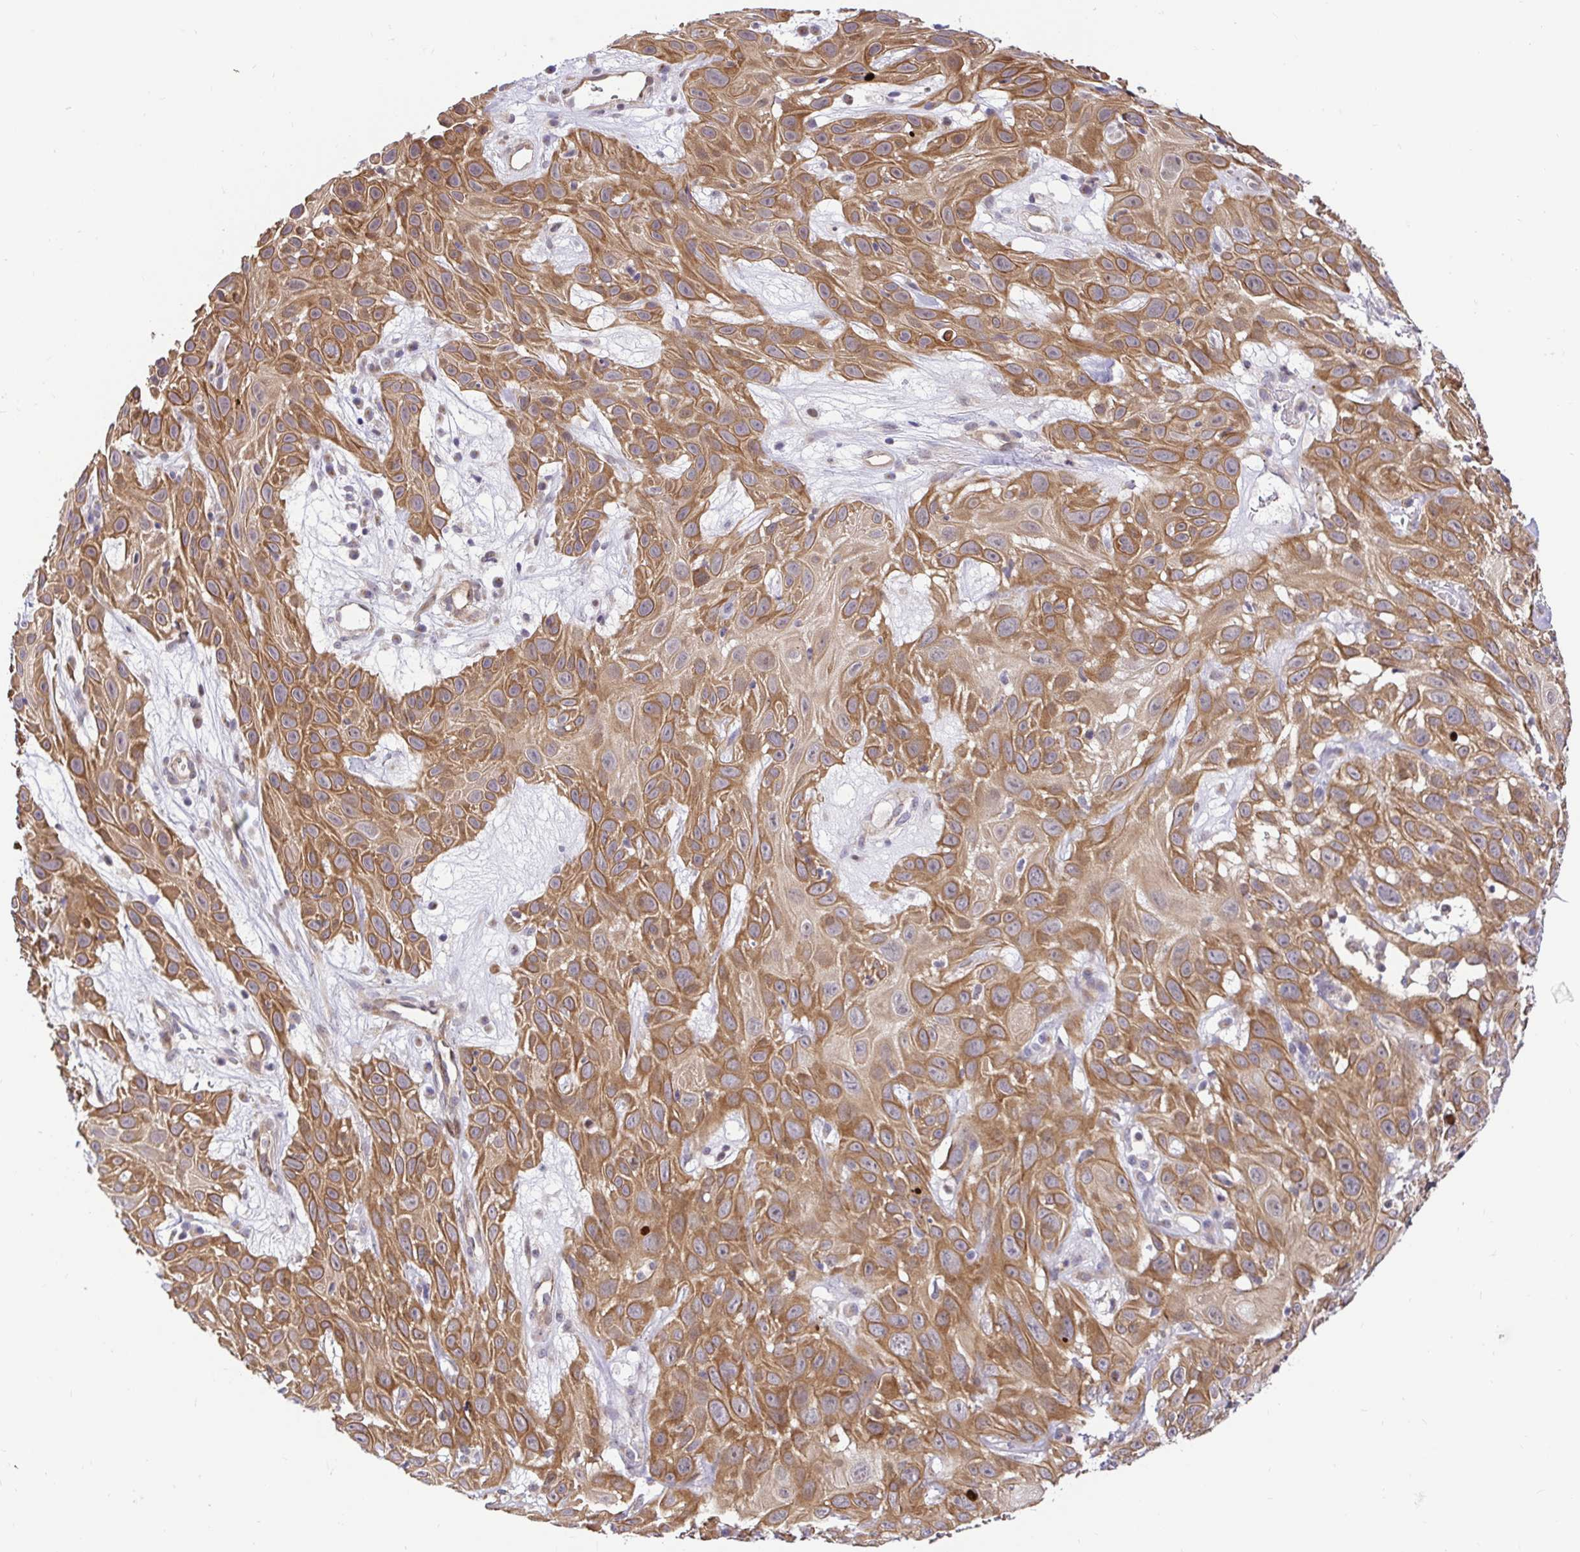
{"staining": {"intensity": "moderate", "quantity": ">75%", "location": "cytoplasmic/membranous"}, "tissue": "skin cancer", "cell_type": "Tumor cells", "image_type": "cancer", "snomed": [{"axis": "morphology", "description": "Squamous cell carcinoma, NOS"}, {"axis": "topography", "description": "Skin"}], "caption": "About >75% of tumor cells in human skin cancer (squamous cell carcinoma) show moderate cytoplasmic/membranous protein positivity as visualized by brown immunohistochemical staining.", "gene": "TRIM55", "patient": {"sex": "male", "age": 82}}